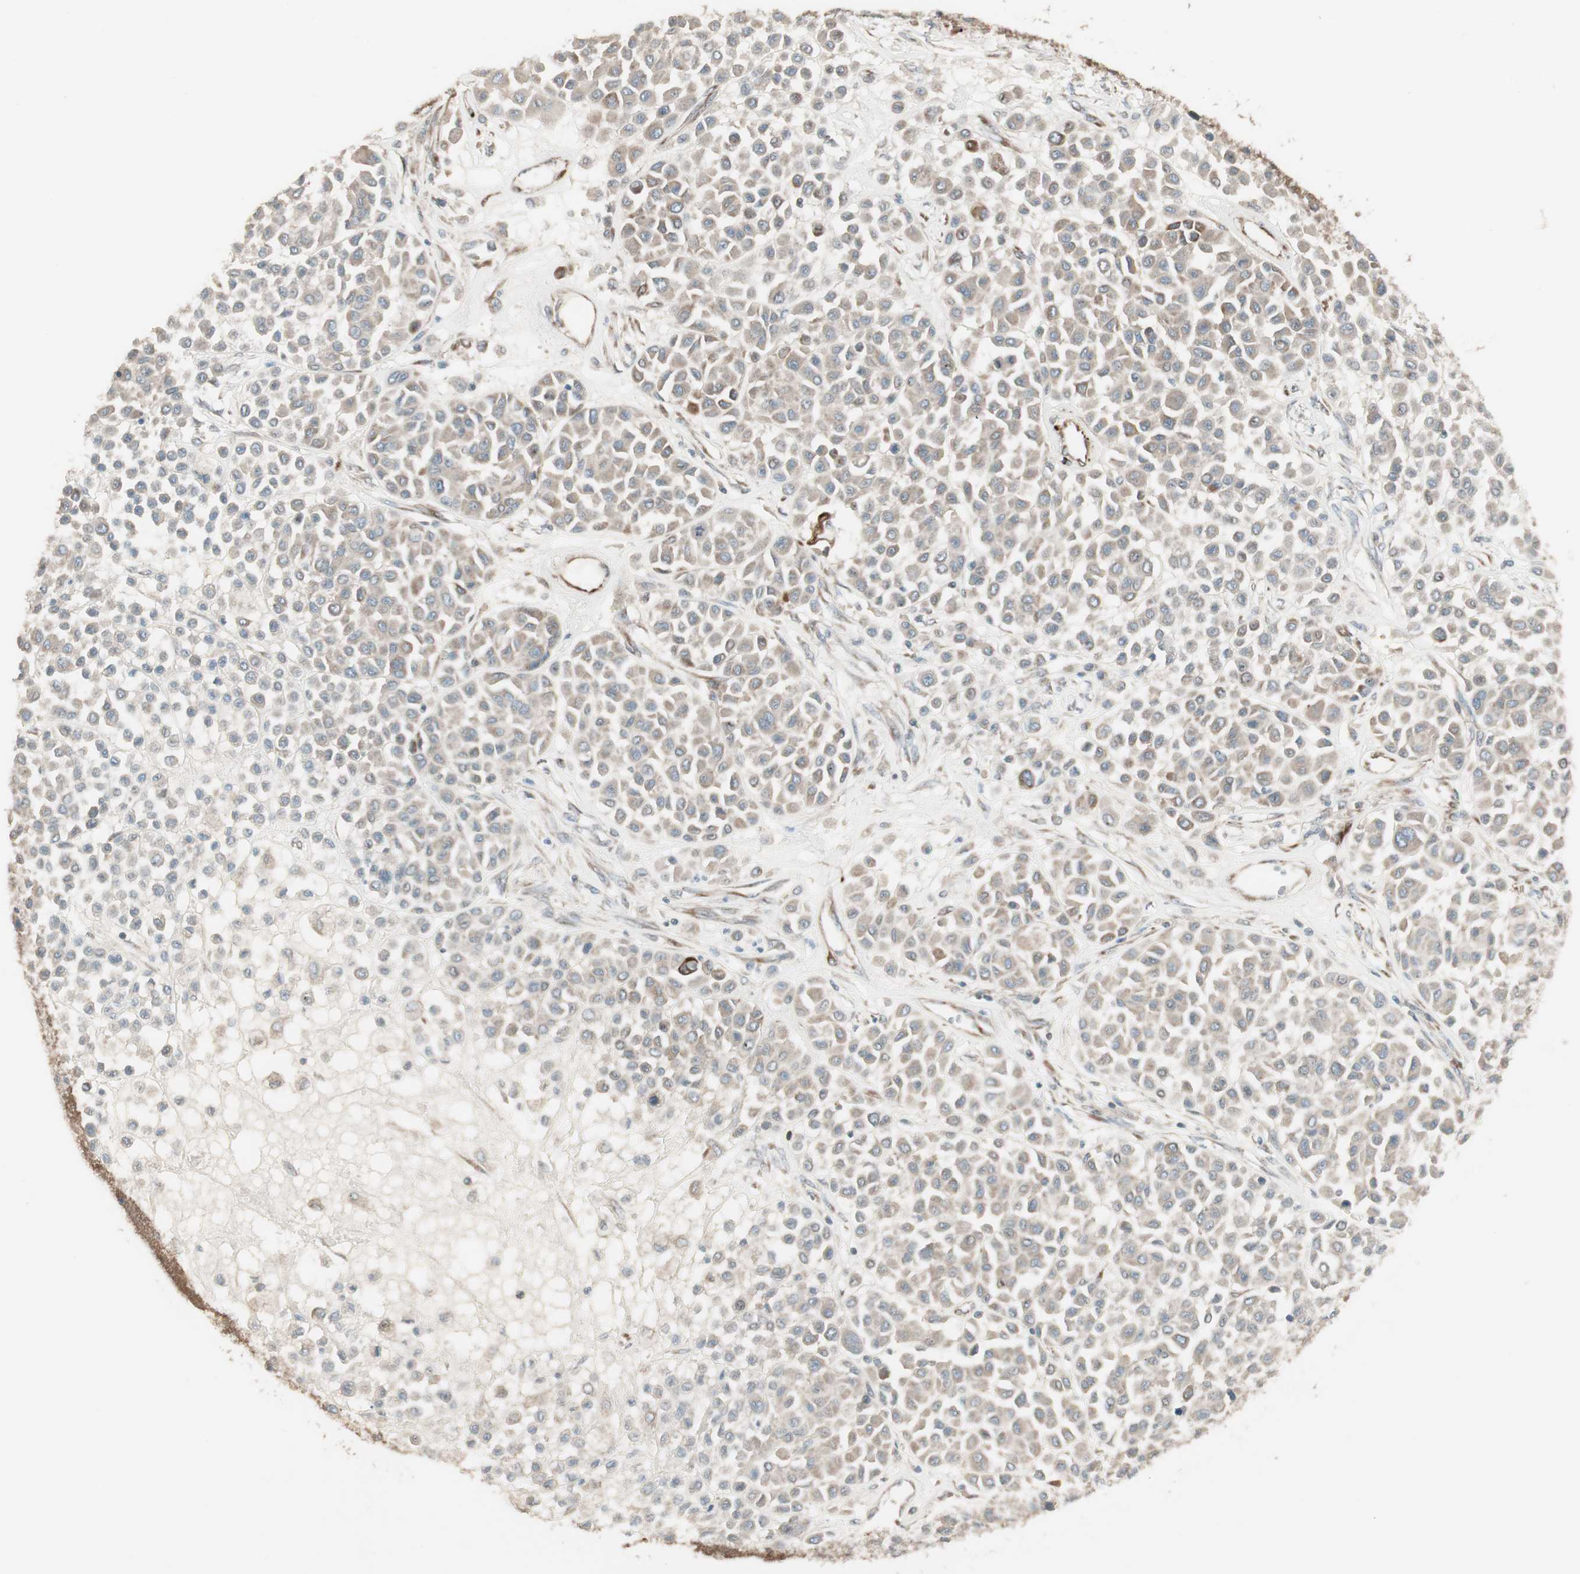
{"staining": {"intensity": "weak", "quantity": "25%-75%", "location": "cytoplasmic/membranous"}, "tissue": "melanoma", "cell_type": "Tumor cells", "image_type": "cancer", "snomed": [{"axis": "morphology", "description": "Malignant melanoma, Metastatic site"}, {"axis": "topography", "description": "Soft tissue"}], "caption": "Melanoma stained with a protein marker shows weak staining in tumor cells.", "gene": "PPP2R5E", "patient": {"sex": "male", "age": 41}}